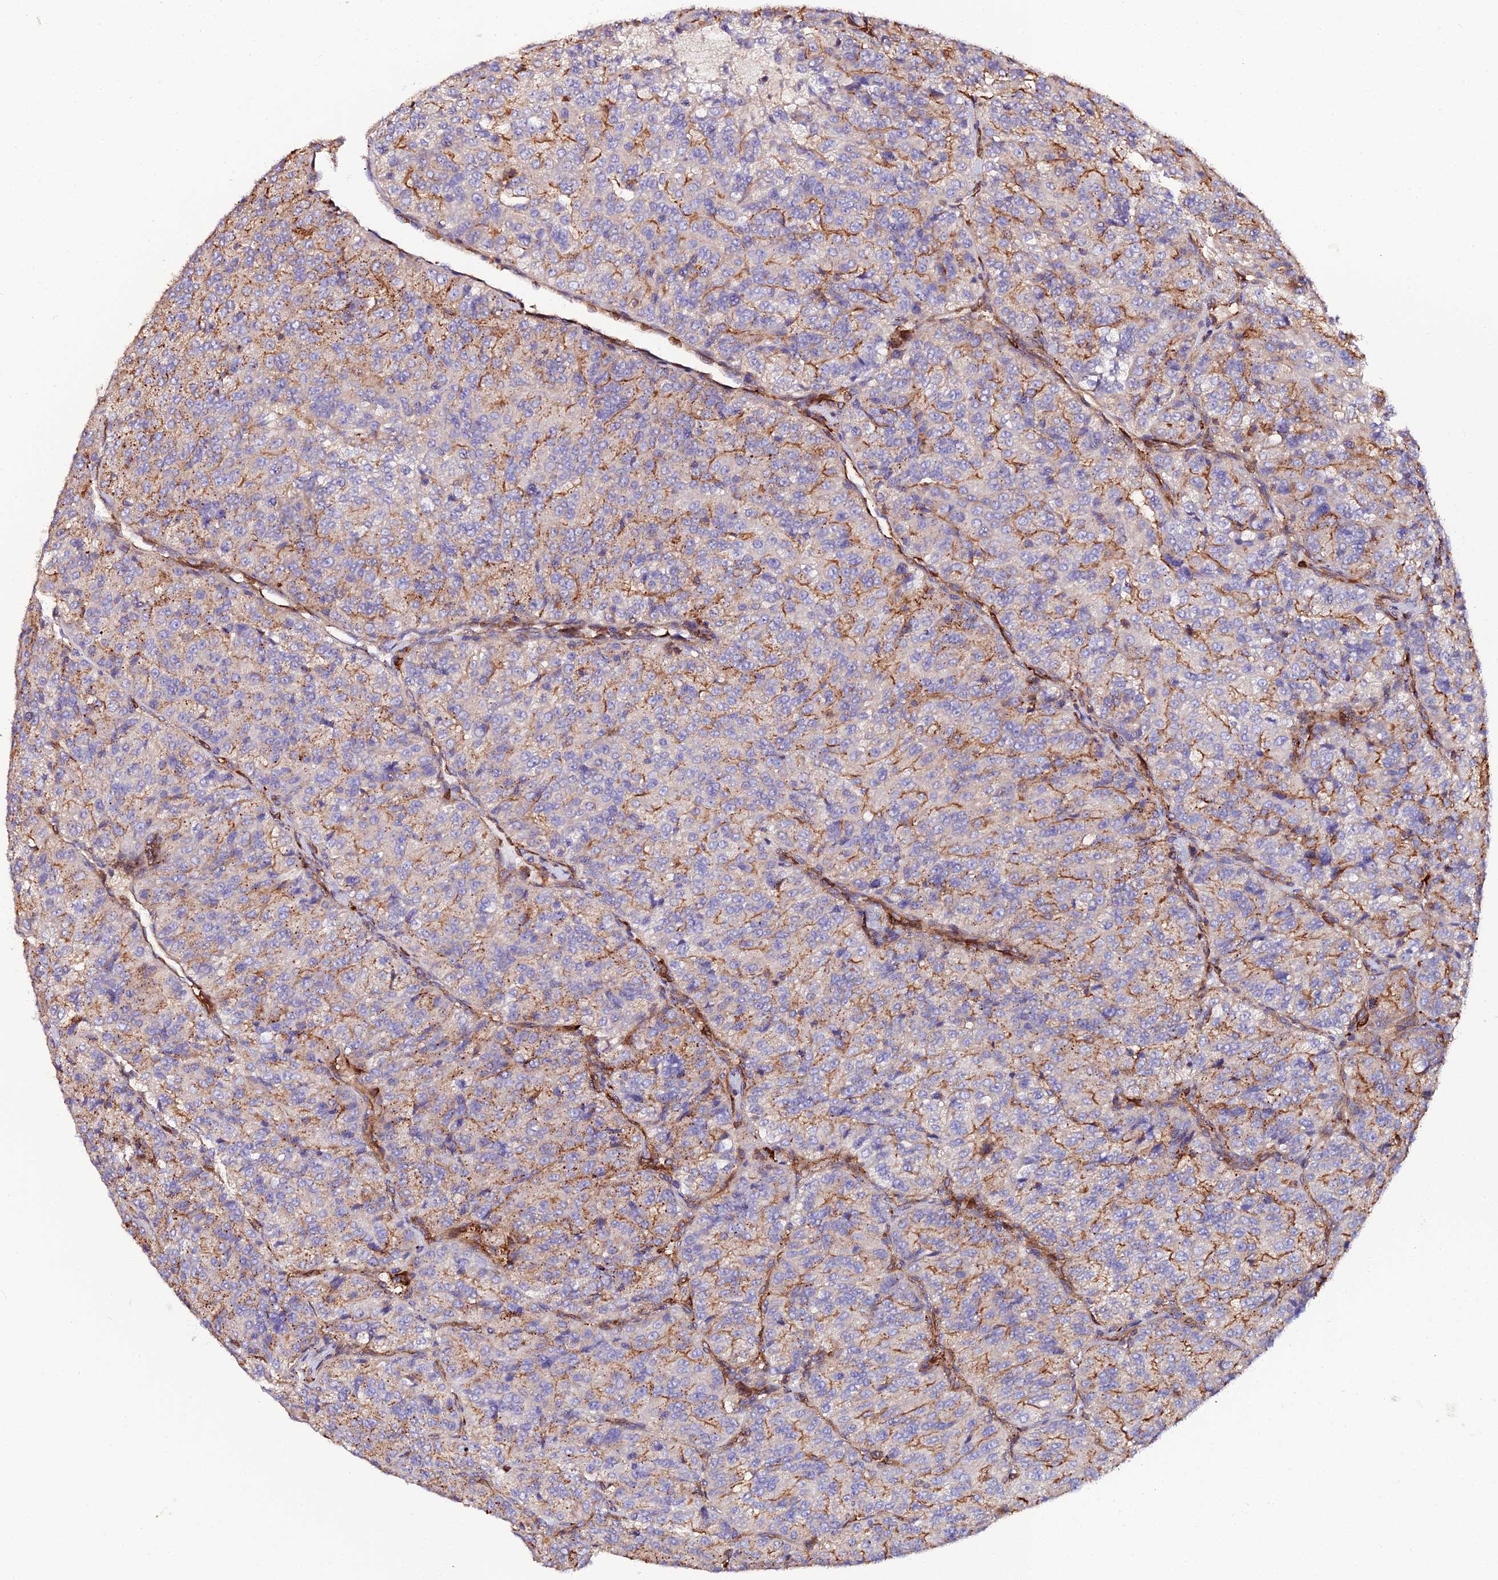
{"staining": {"intensity": "negative", "quantity": "none", "location": "none"}, "tissue": "renal cancer", "cell_type": "Tumor cells", "image_type": "cancer", "snomed": [{"axis": "morphology", "description": "Adenocarcinoma, NOS"}, {"axis": "topography", "description": "Kidney"}], "caption": "Immunohistochemistry (IHC) image of human renal cancer (adenocarcinoma) stained for a protein (brown), which shows no expression in tumor cells. The staining was performed using DAB (3,3'-diaminobenzidine) to visualize the protein expression in brown, while the nuclei were stained in blue with hematoxylin (Magnification: 20x).", "gene": "TRPV2", "patient": {"sex": "female", "age": 63}}